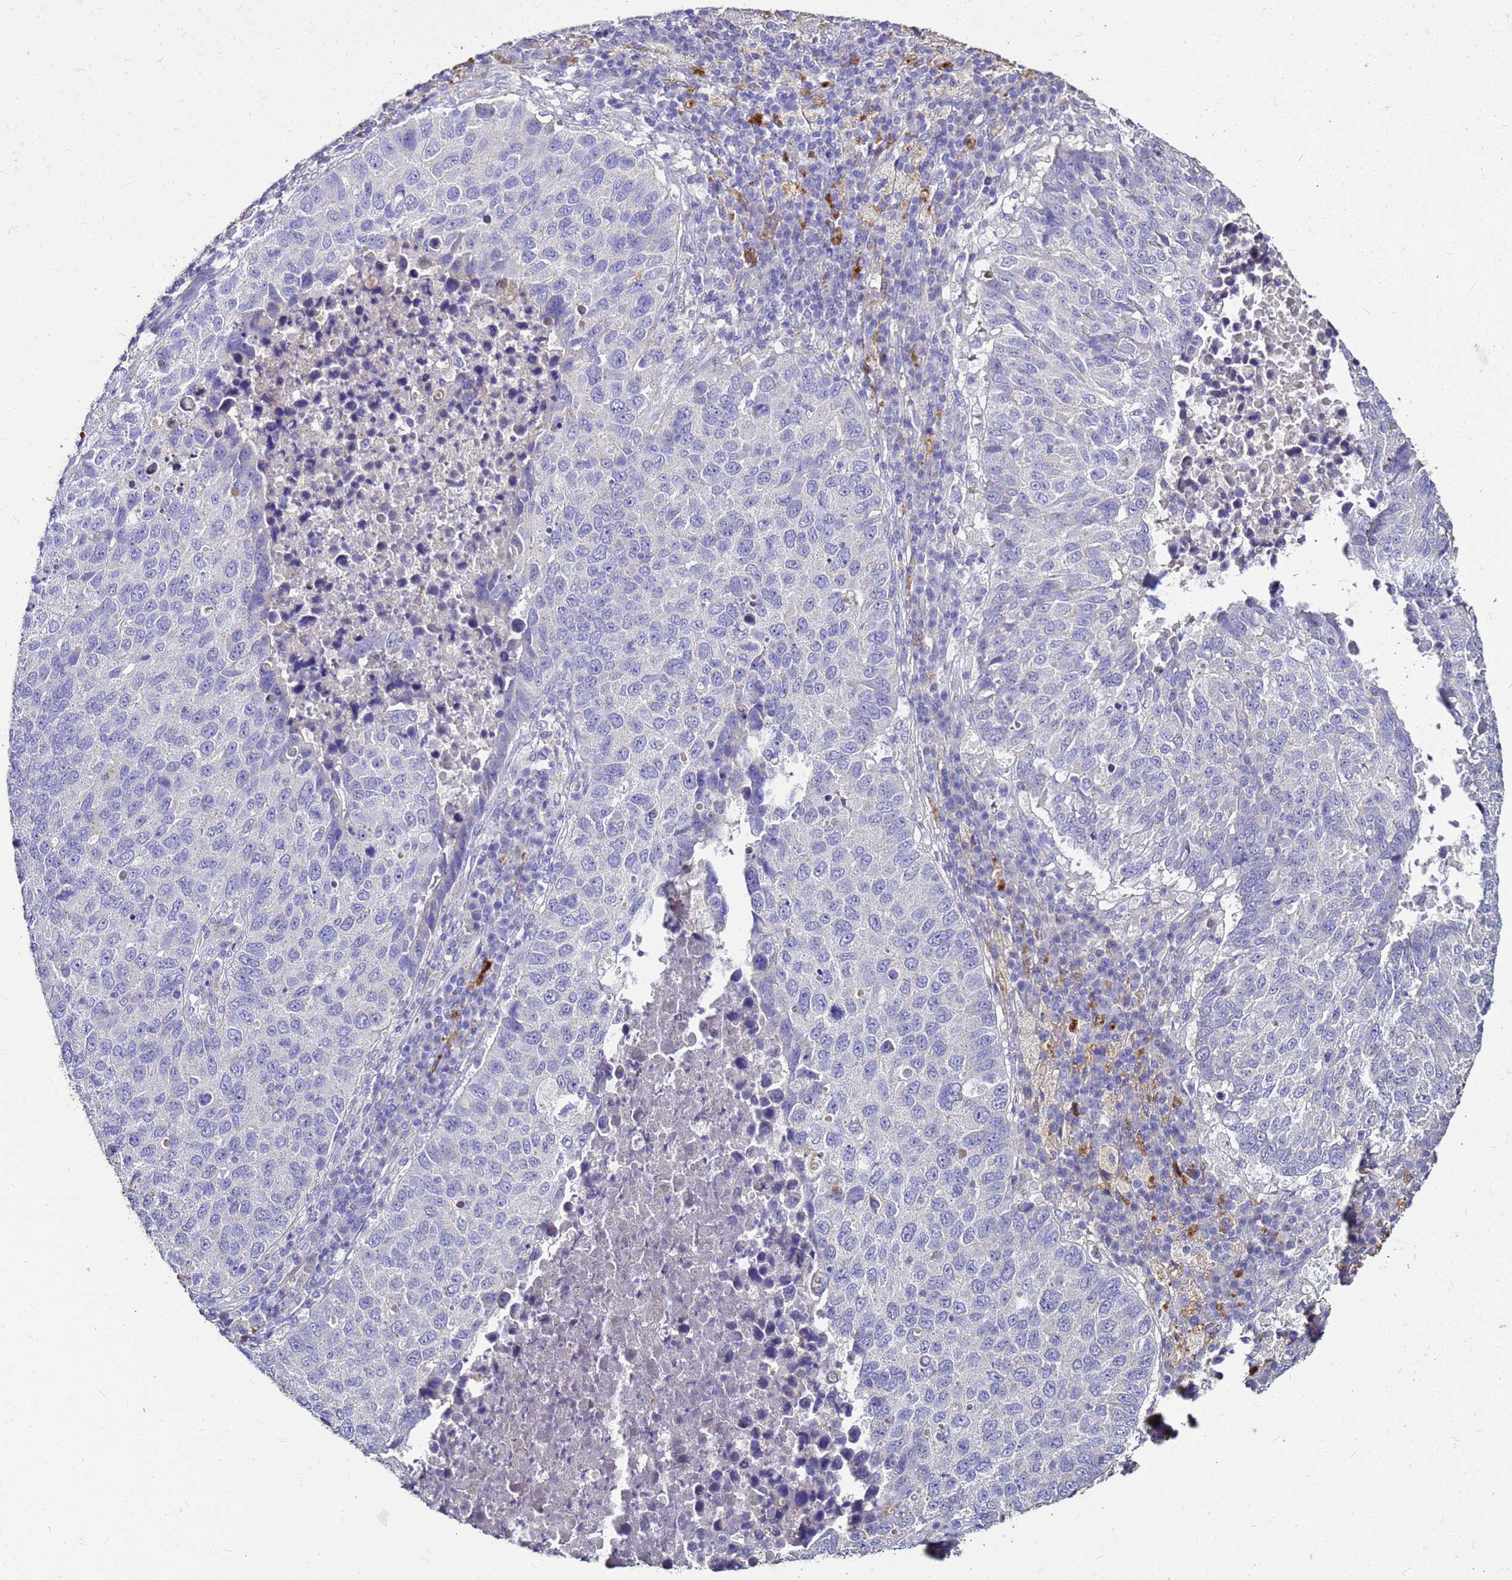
{"staining": {"intensity": "negative", "quantity": "none", "location": "none"}, "tissue": "lung cancer", "cell_type": "Tumor cells", "image_type": "cancer", "snomed": [{"axis": "morphology", "description": "Squamous cell carcinoma, NOS"}, {"axis": "topography", "description": "Lung"}], "caption": "A photomicrograph of lung squamous cell carcinoma stained for a protein displays no brown staining in tumor cells.", "gene": "S100A2", "patient": {"sex": "male", "age": 73}}